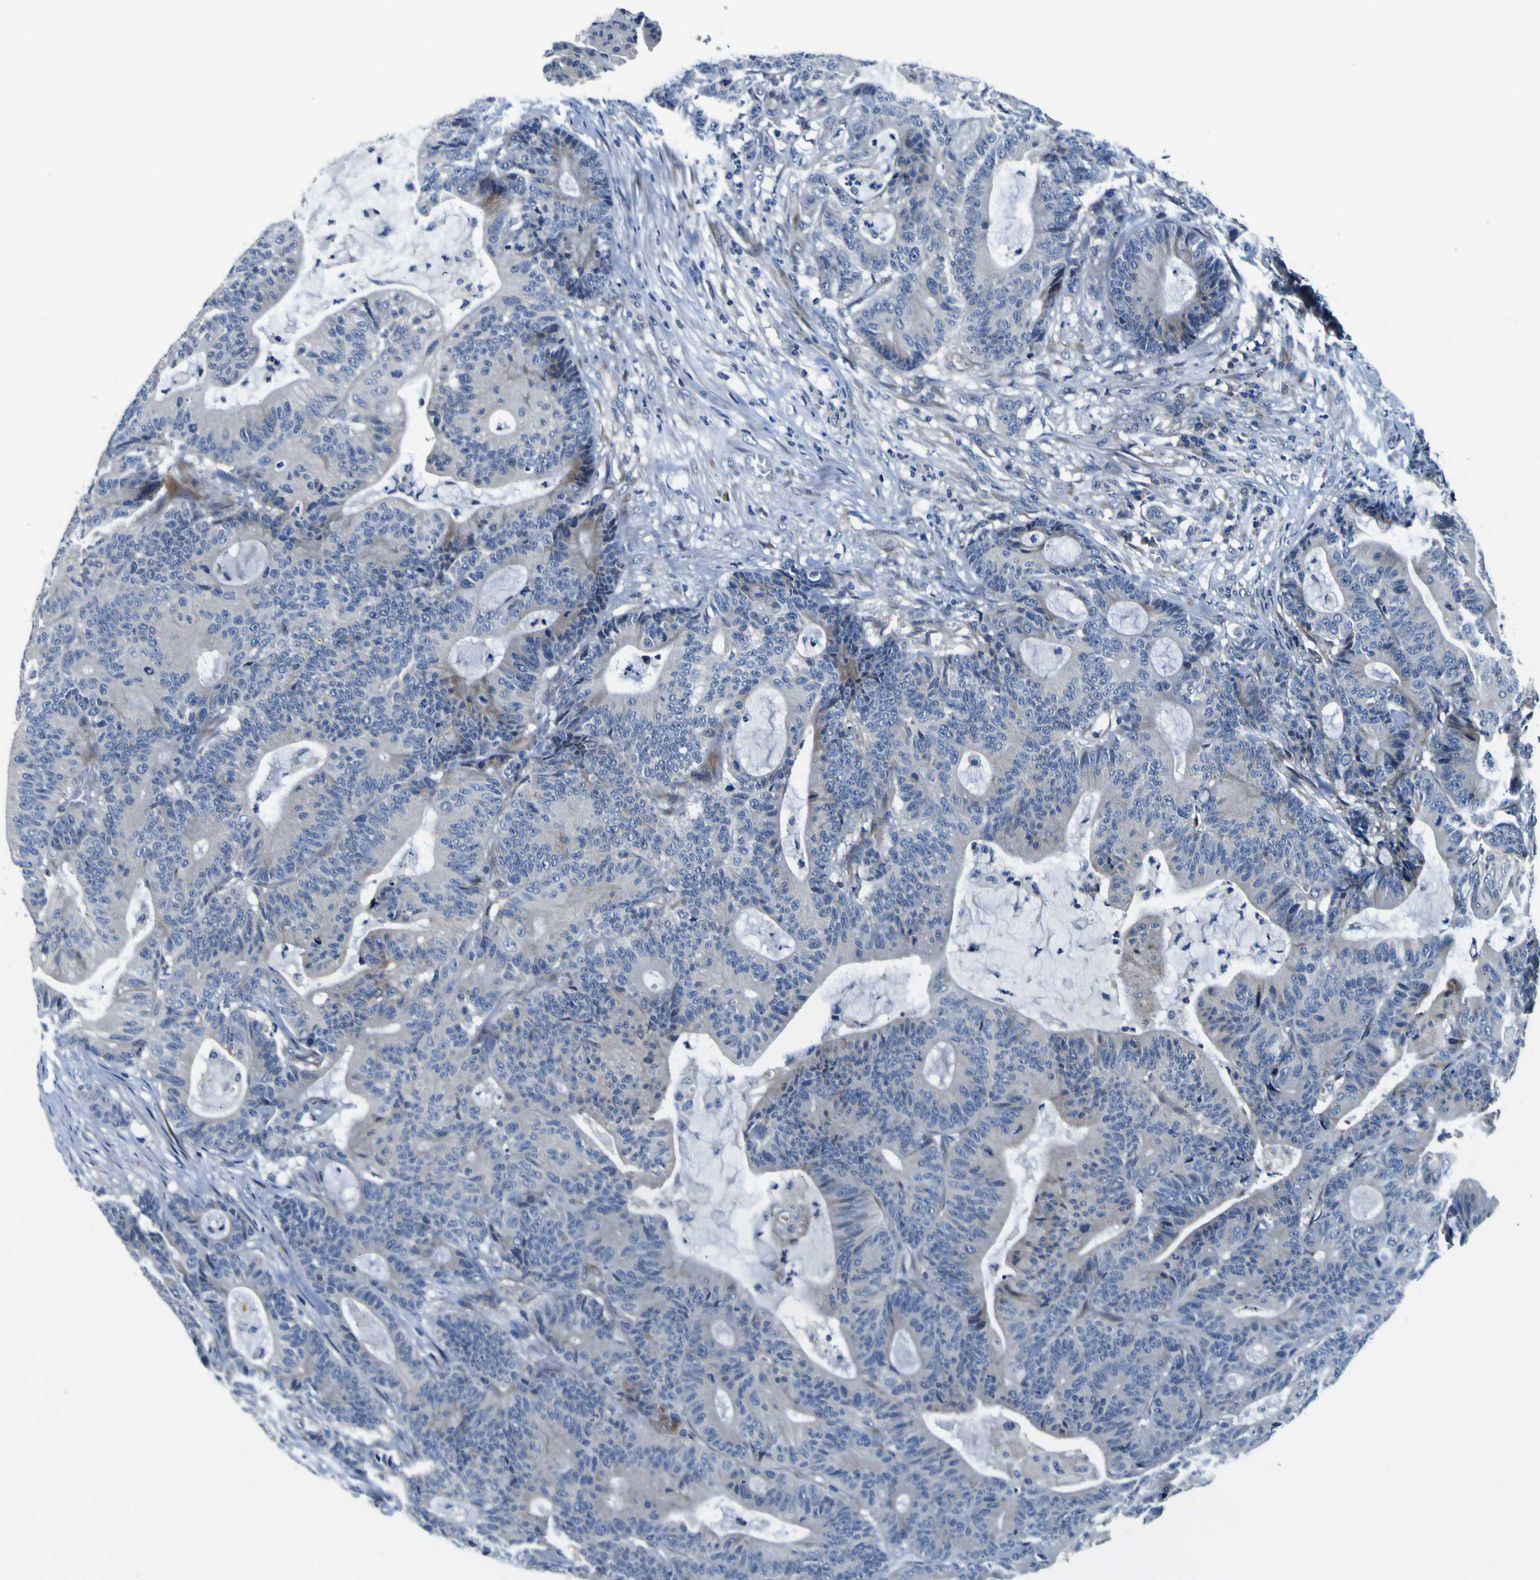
{"staining": {"intensity": "weak", "quantity": "<25%", "location": "cytoplasmic/membranous"}, "tissue": "colorectal cancer", "cell_type": "Tumor cells", "image_type": "cancer", "snomed": [{"axis": "morphology", "description": "Adenocarcinoma, NOS"}, {"axis": "topography", "description": "Colon"}], "caption": "This is a histopathology image of immunohistochemistry (IHC) staining of adenocarcinoma (colorectal), which shows no positivity in tumor cells.", "gene": "AGAP3", "patient": {"sex": "female", "age": 84}}